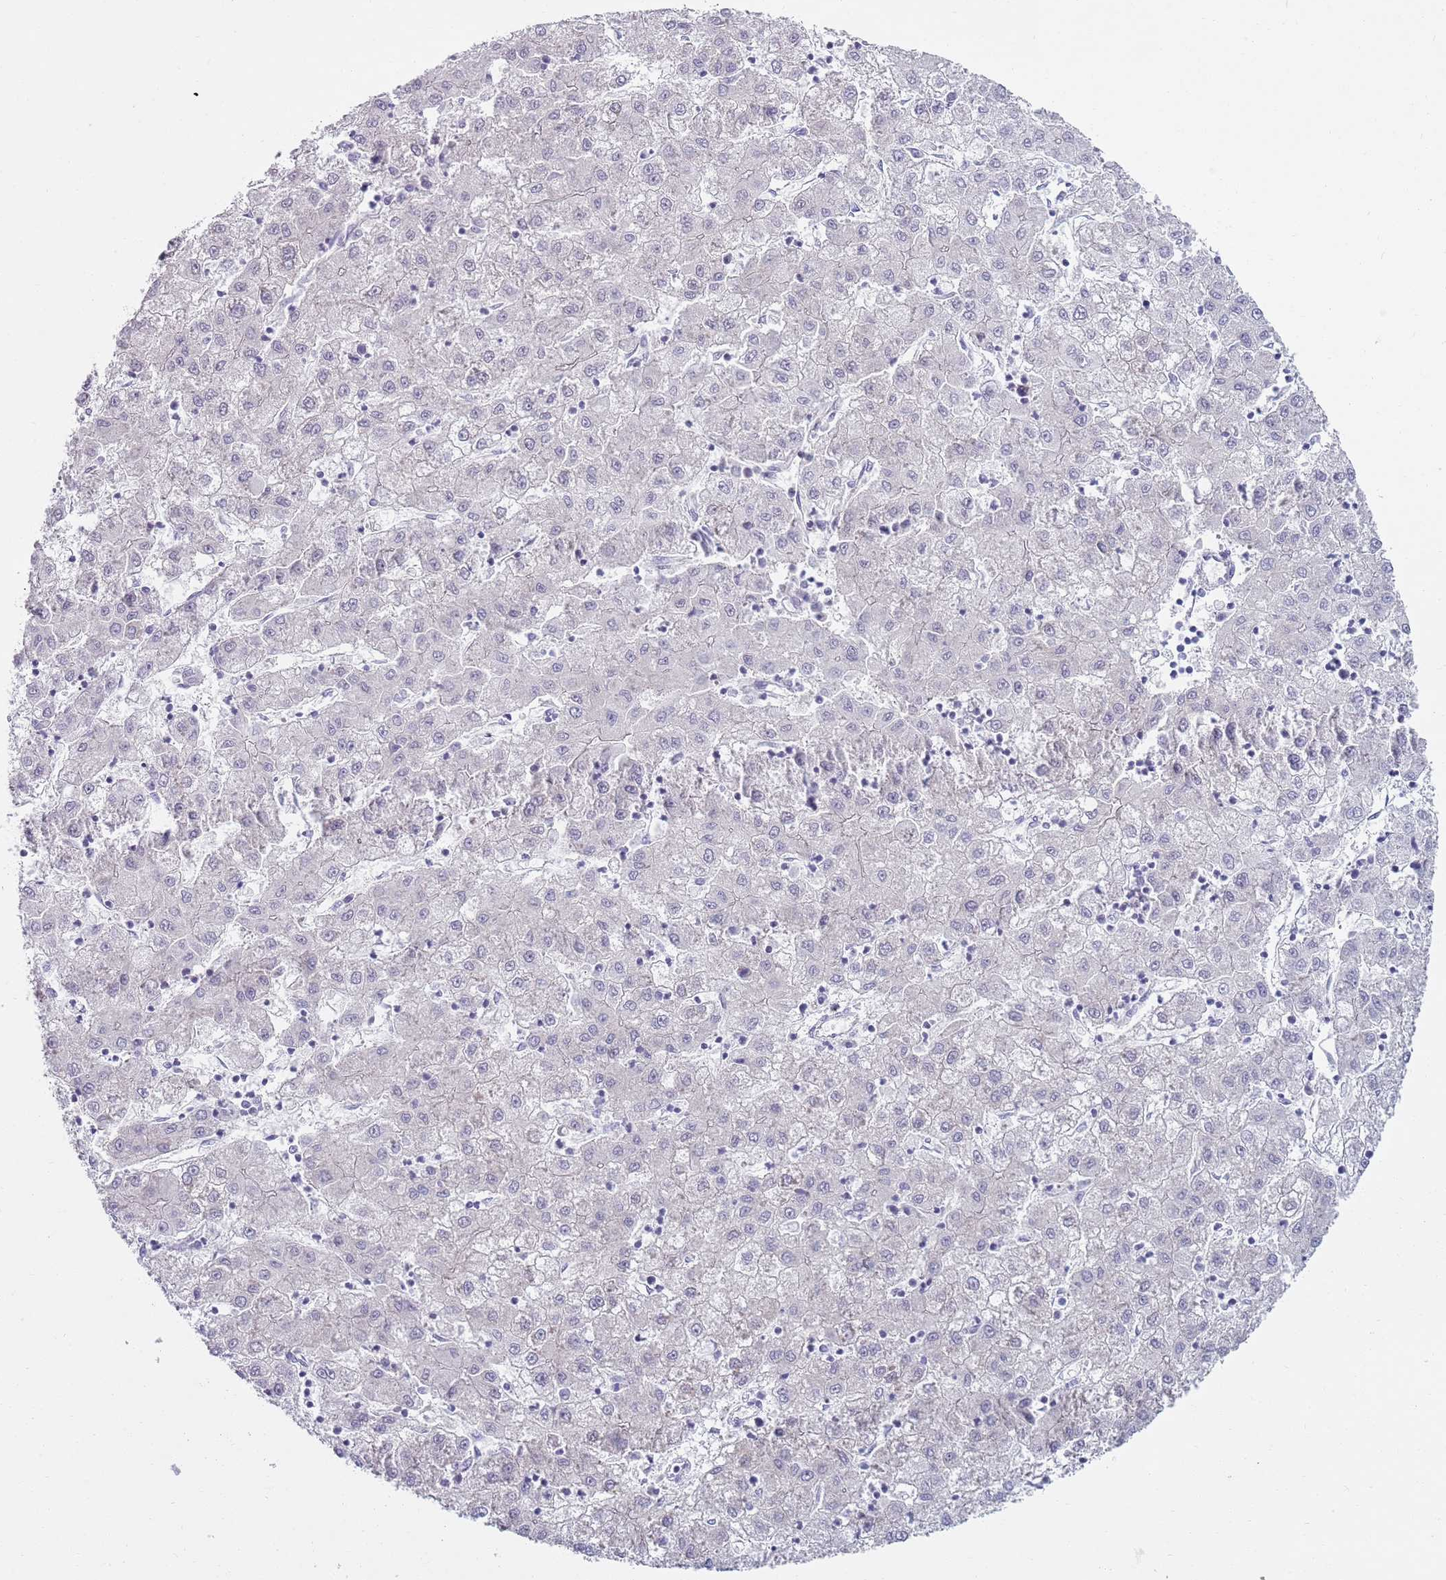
{"staining": {"intensity": "negative", "quantity": "none", "location": "none"}, "tissue": "liver cancer", "cell_type": "Tumor cells", "image_type": "cancer", "snomed": [{"axis": "morphology", "description": "Carcinoma, Hepatocellular, NOS"}, {"axis": "topography", "description": "Liver"}], "caption": "Histopathology image shows no significant protein positivity in tumor cells of hepatocellular carcinoma (liver).", "gene": "SLC26A6", "patient": {"sex": "male", "age": 72}}